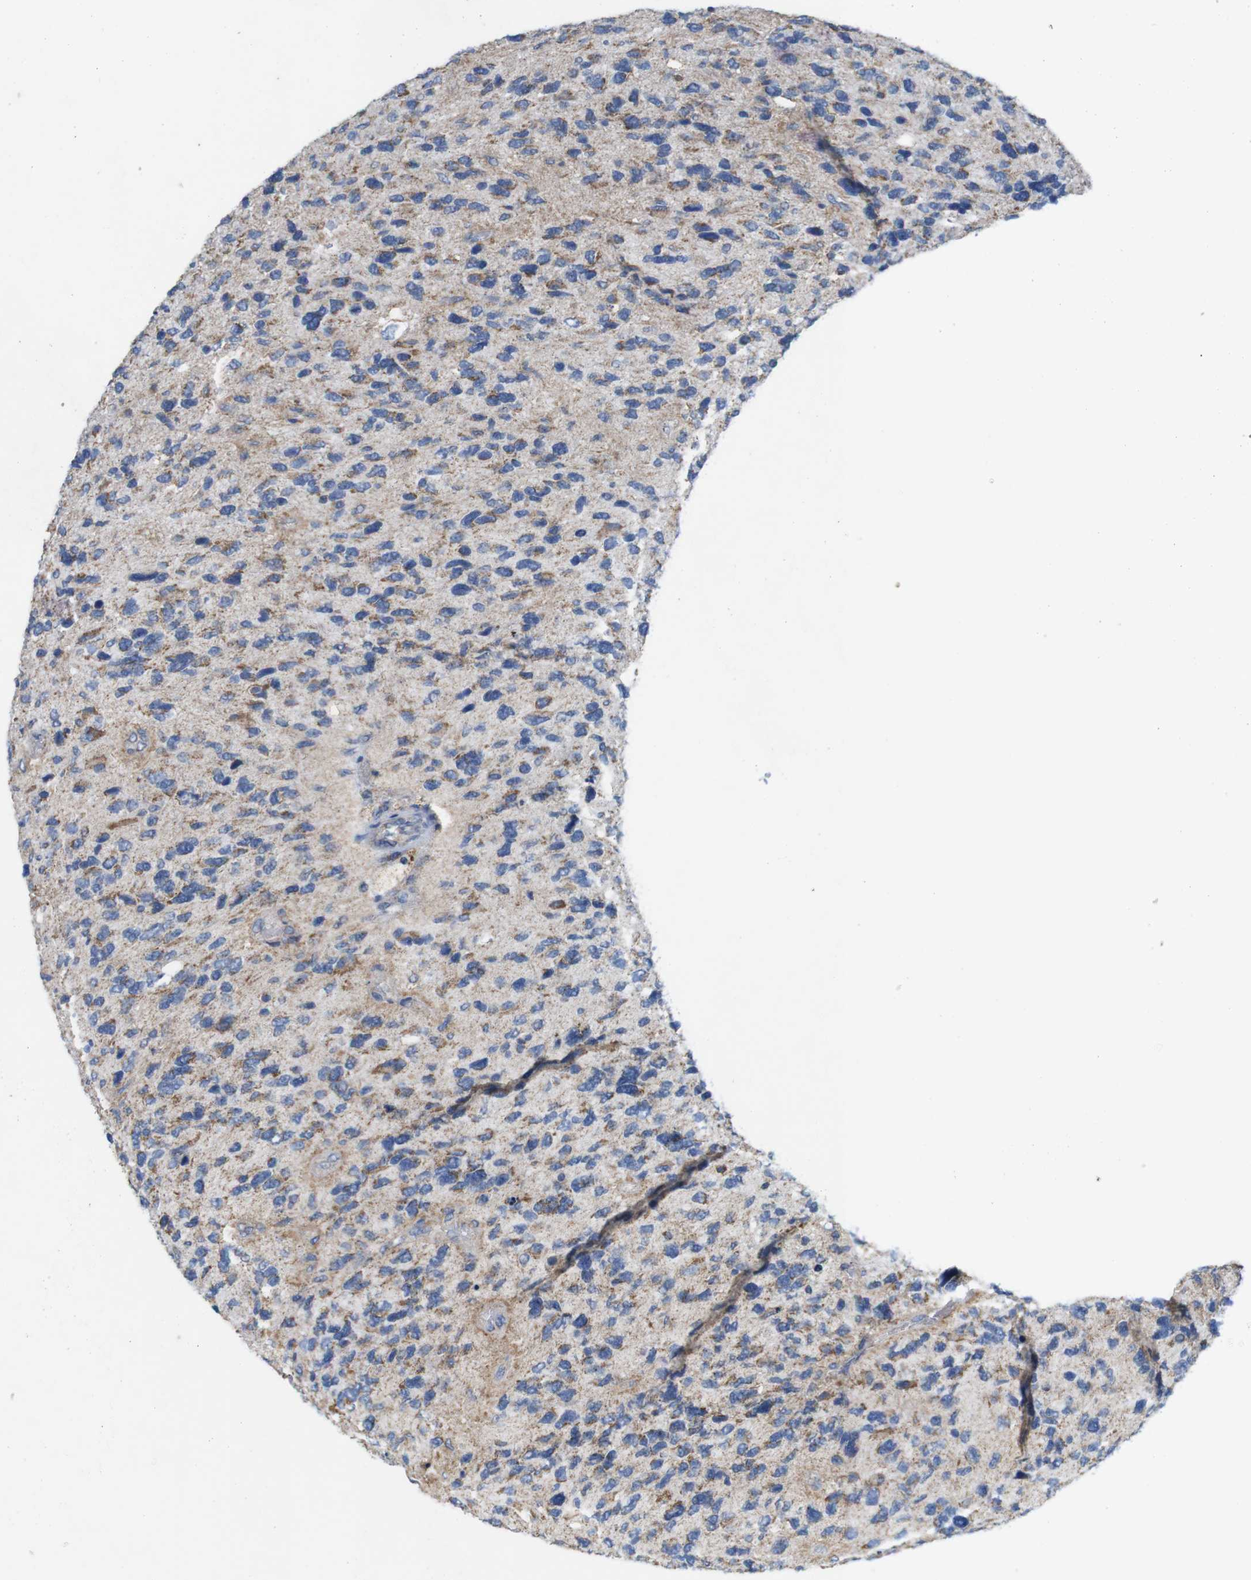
{"staining": {"intensity": "moderate", "quantity": "25%-75%", "location": "cytoplasmic/membranous"}, "tissue": "glioma", "cell_type": "Tumor cells", "image_type": "cancer", "snomed": [{"axis": "morphology", "description": "Glioma, malignant, High grade"}, {"axis": "topography", "description": "Brain"}], "caption": "There is medium levels of moderate cytoplasmic/membranous staining in tumor cells of malignant glioma (high-grade), as demonstrated by immunohistochemical staining (brown color).", "gene": "F2RL1", "patient": {"sex": "female", "age": 58}}